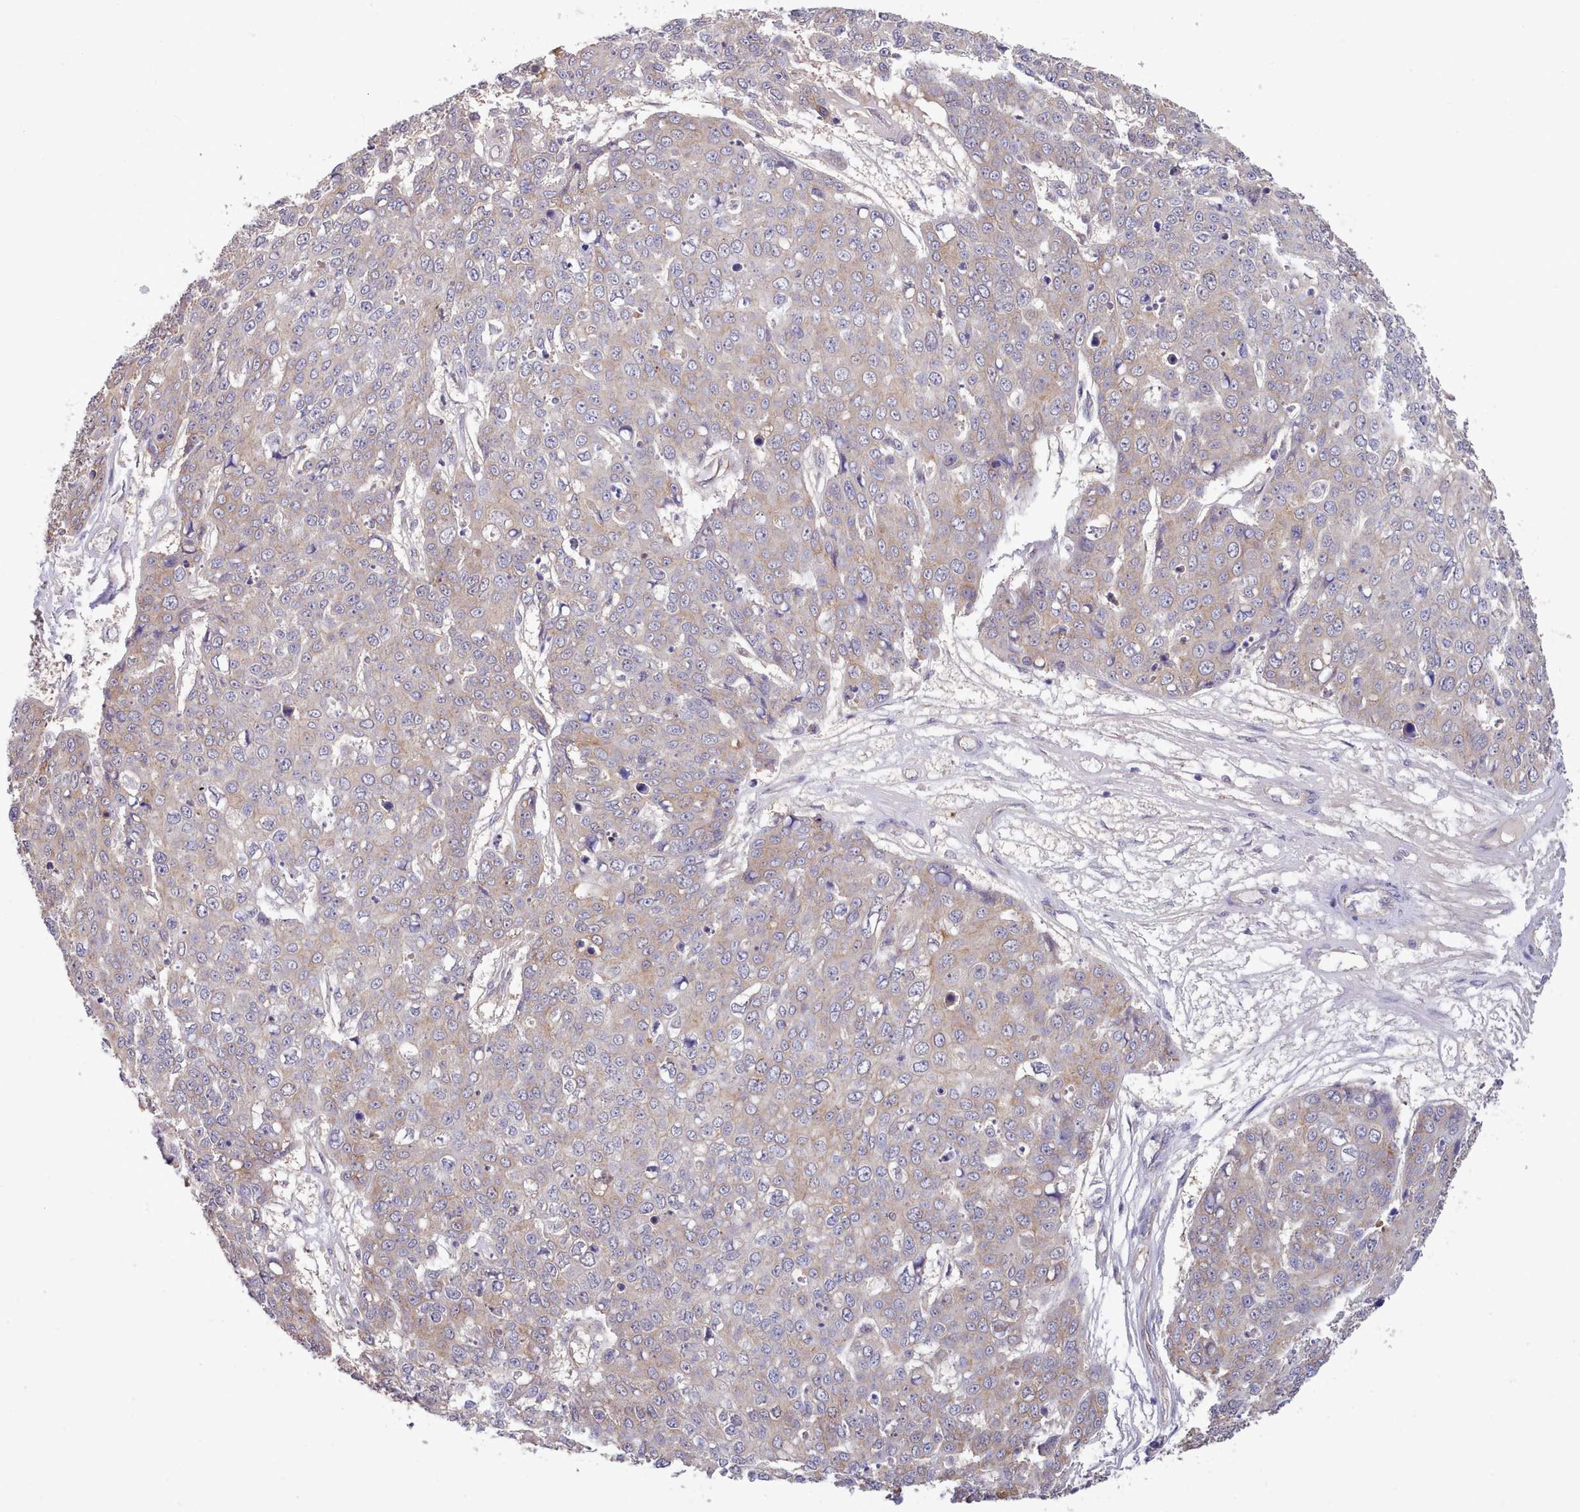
{"staining": {"intensity": "weak", "quantity": "<25%", "location": "cytoplasmic/membranous"}, "tissue": "skin cancer", "cell_type": "Tumor cells", "image_type": "cancer", "snomed": [{"axis": "morphology", "description": "Normal tissue, NOS"}, {"axis": "morphology", "description": "Squamous cell carcinoma, NOS"}, {"axis": "topography", "description": "Skin"}], "caption": "DAB (3,3'-diaminobenzidine) immunohistochemical staining of human squamous cell carcinoma (skin) exhibits no significant expression in tumor cells.", "gene": "ZC3H13", "patient": {"sex": "male", "age": 72}}